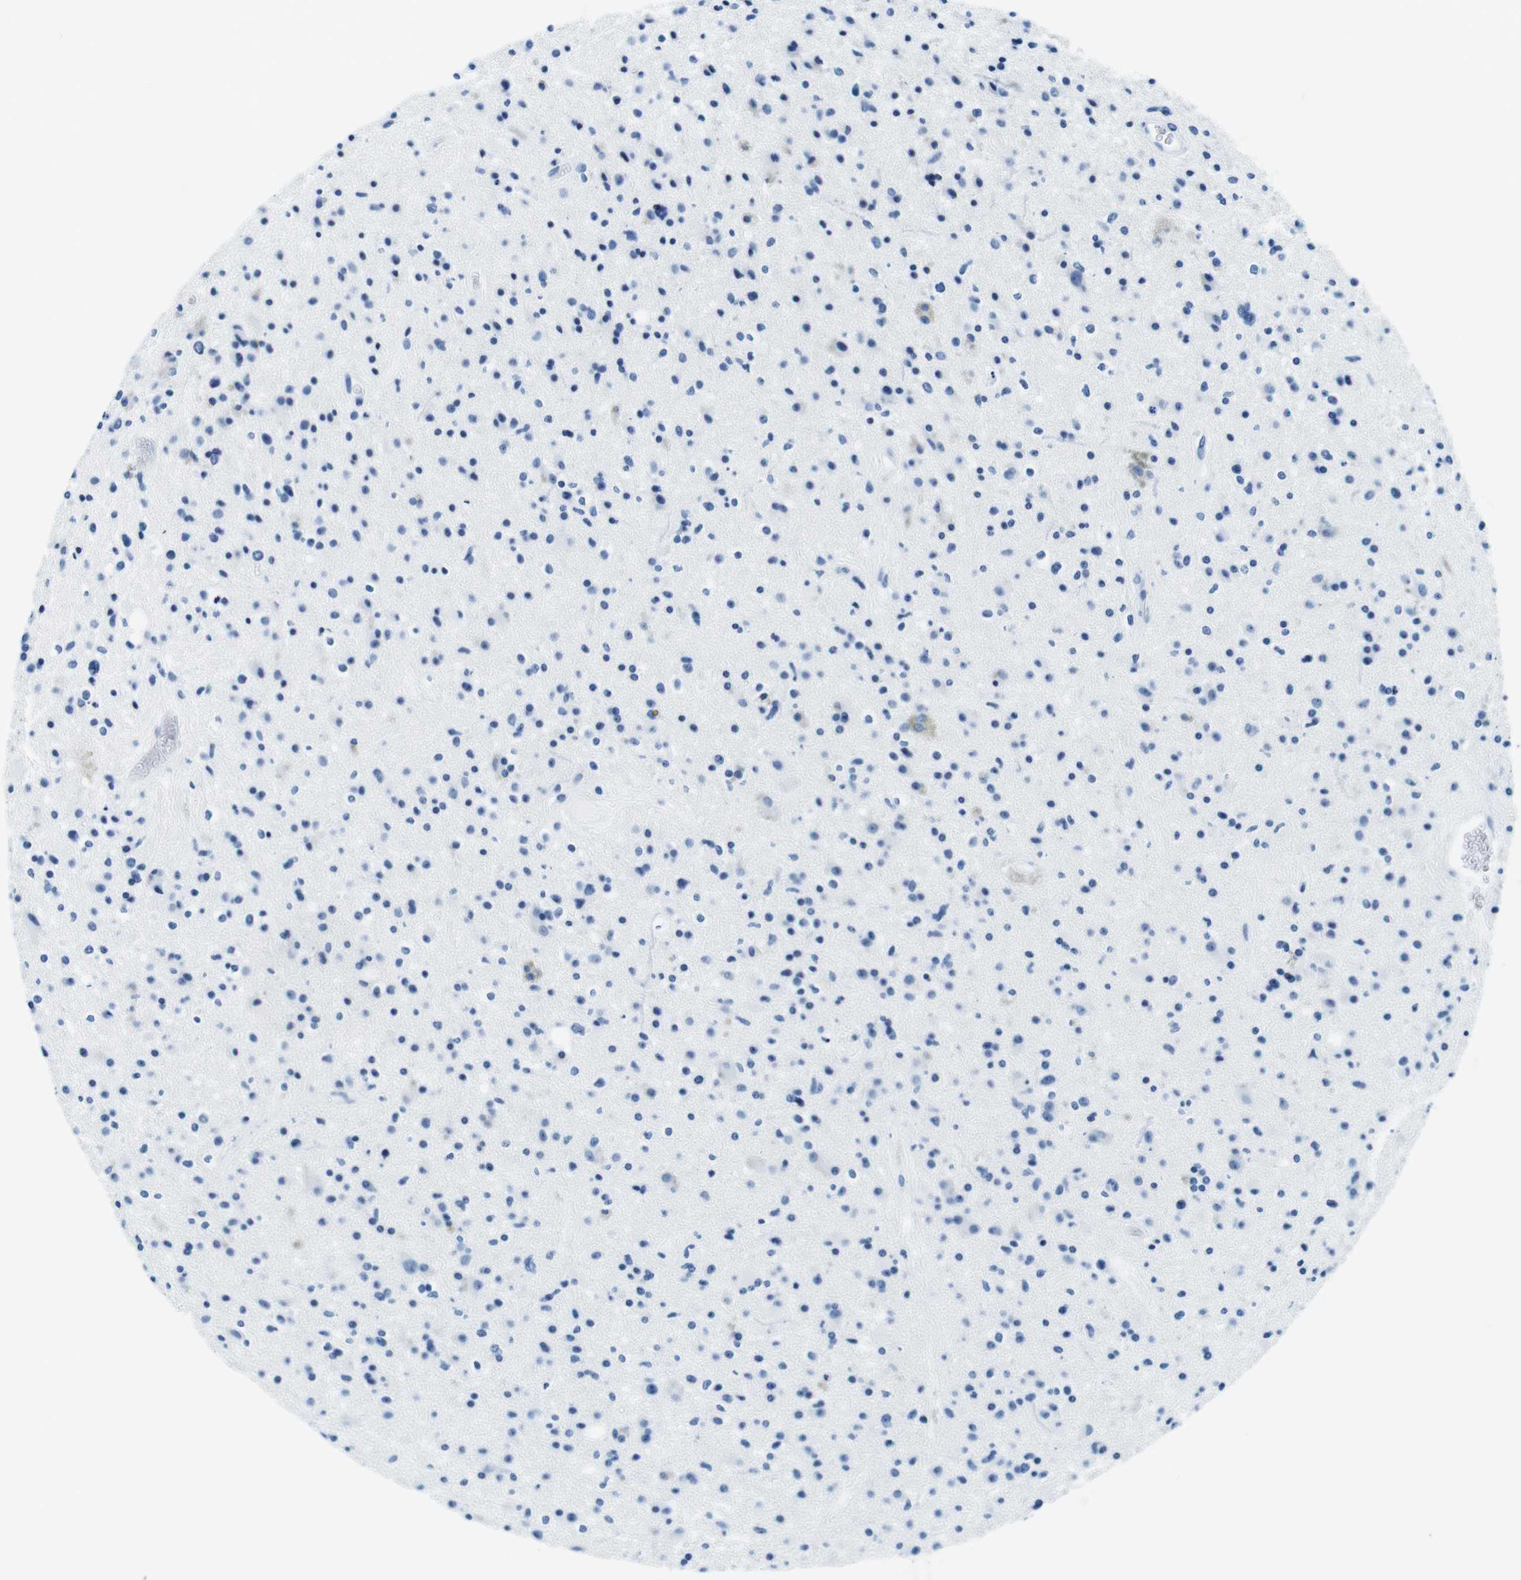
{"staining": {"intensity": "negative", "quantity": "none", "location": "none"}, "tissue": "glioma", "cell_type": "Tumor cells", "image_type": "cancer", "snomed": [{"axis": "morphology", "description": "Glioma, malignant, High grade"}, {"axis": "topography", "description": "Brain"}], "caption": "The histopathology image shows no staining of tumor cells in glioma. (DAB (3,3'-diaminobenzidine) immunohistochemistry with hematoxylin counter stain).", "gene": "ELANE", "patient": {"sex": "male", "age": 33}}